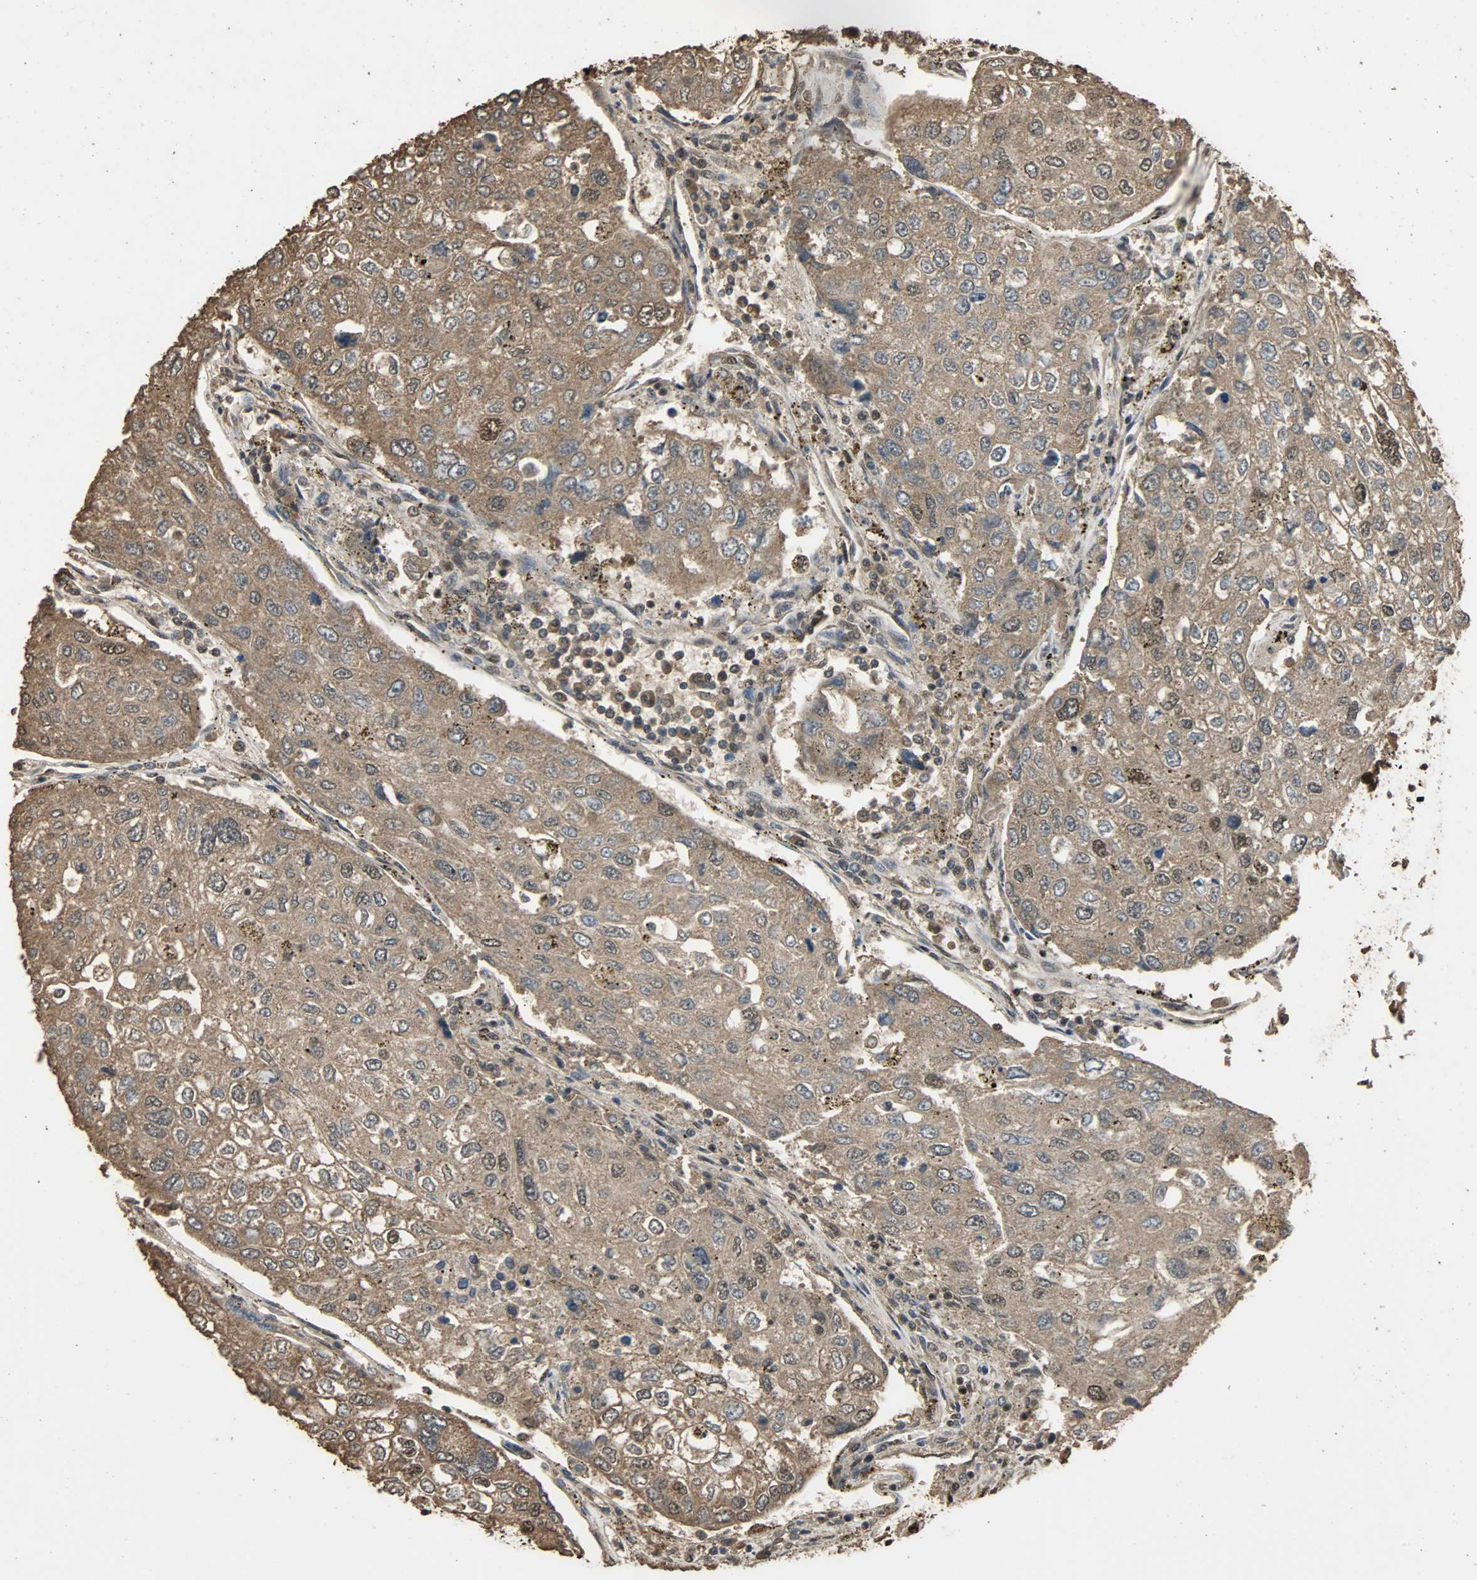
{"staining": {"intensity": "moderate", "quantity": ">75%", "location": "cytoplasmic/membranous"}, "tissue": "urothelial cancer", "cell_type": "Tumor cells", "image_type": "cancer", "snomed": [{"axis": "morphology", "description": "Urothelial carcinoma, High grade"}, {"axis": "topography", "description": "Lymph node"}, {"axis": "topography", "description": "Urinary bladder"}], "caption": "A brown stain shows moderate cytoplasmic/membranous expression of a protein in human urothelial cancer tumor cells.", "gene": "CCNT2", "patient": {"sex": "male", "age": 51}}